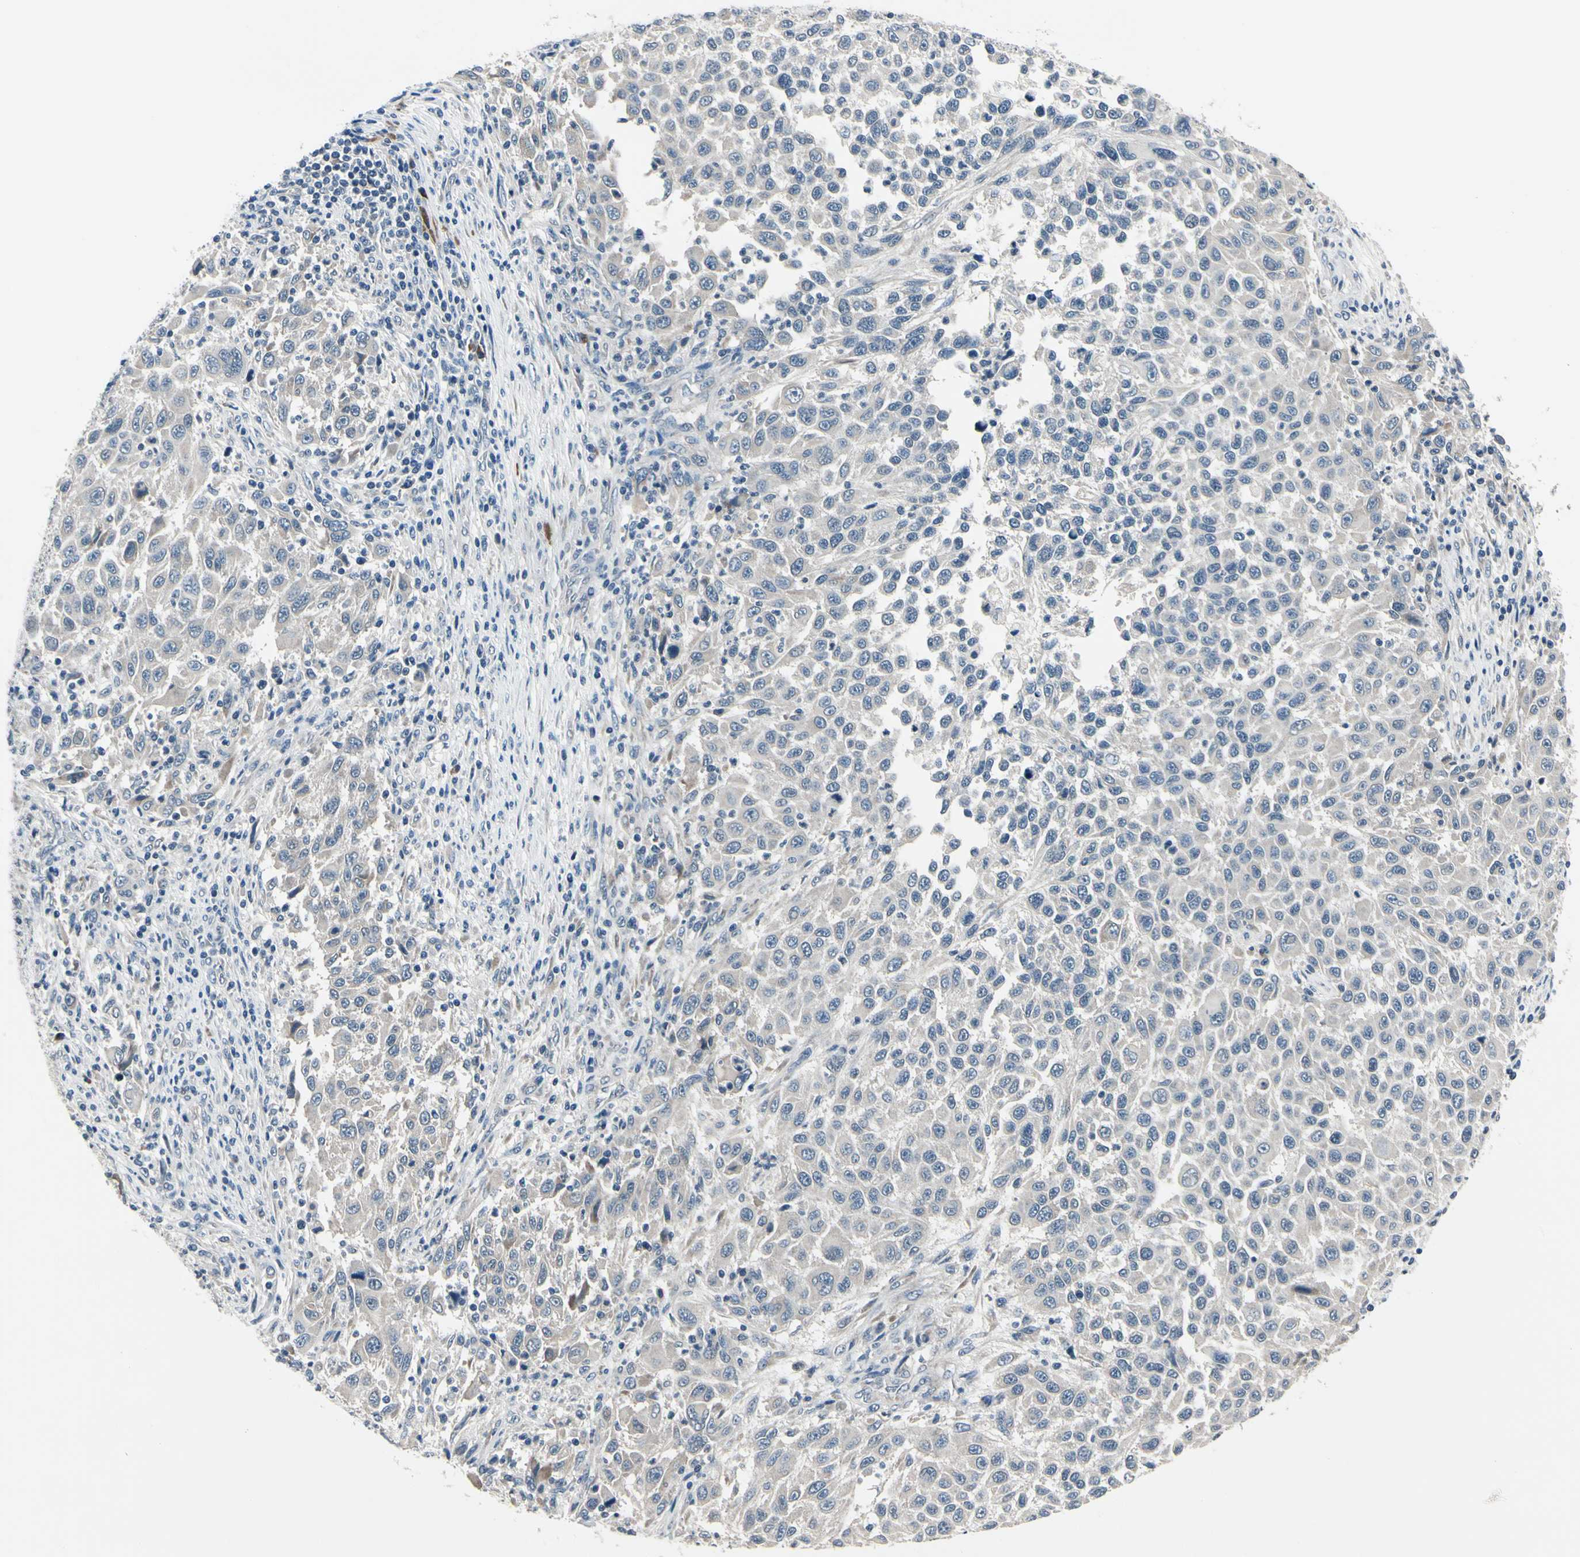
{"staining": {"intensity": "weak", "quantity": "<25%", "location": "cytoplasmic/membranous"}, "tissue": "melanoma", "cell_type": "Tumor cells", "image_type": "cancer", "snomed": [{"axis": "morphology", "description": "Malignant melanoma, Metastatic site"}, {"axis": "topography", "description": "Lymph node"}], "caption": "Photomicrograph shows no significant protein expression in tumor cells of melanoma.", "gene": "SELENOK", "patient": {"sex": "male", "age": 61}}